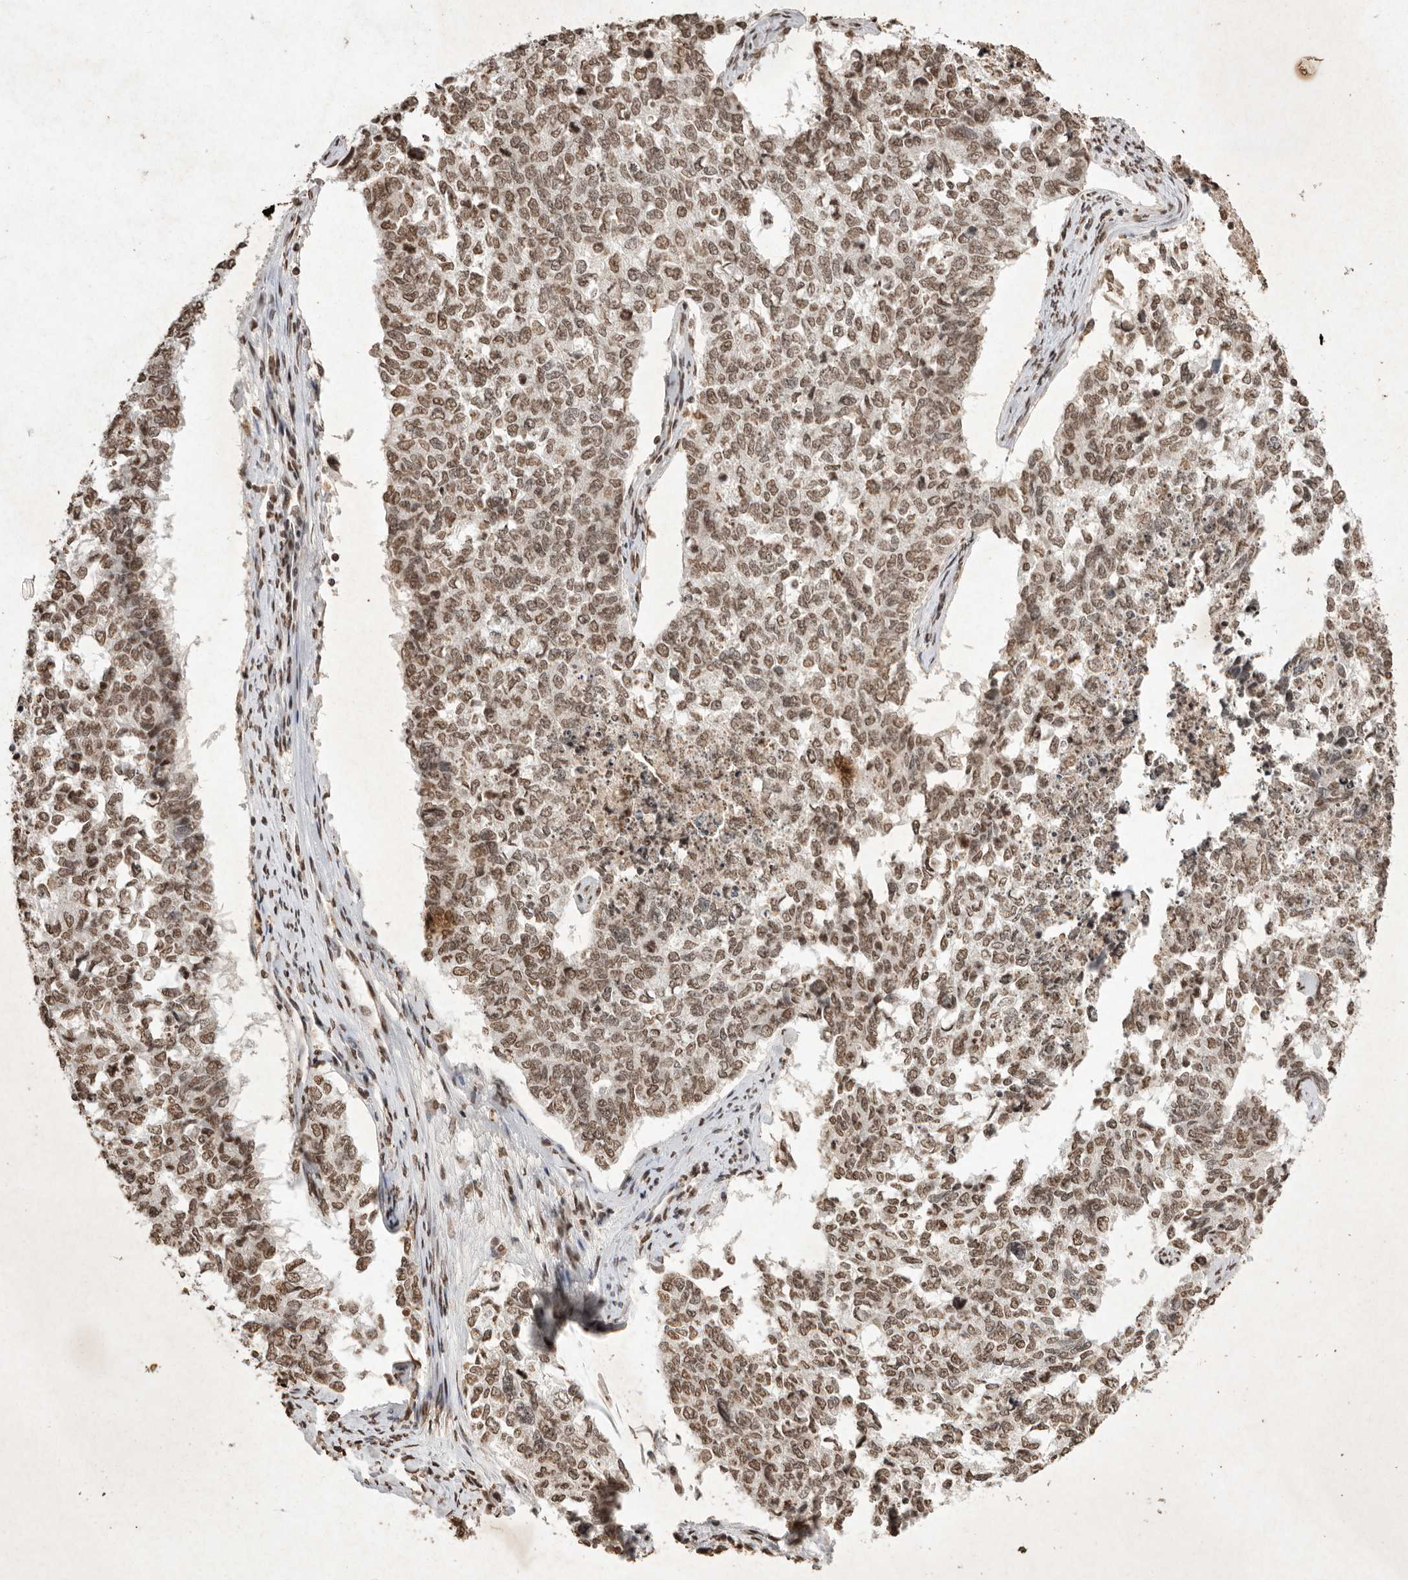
{"staining": {"intensity": "moderate", "quantity": ">75%", "location": "nuclear"}, "tissue": "cervical cancer", "cell_type": "Tumor cells", "image_type": "cancer", "snomed": [{"axis": "morphology", "description": "Squamous cell carcinoma, NOS"}, {"axis": "topography", "description": "Cervix"}], "caption": "Approximately >75% of tumor cells in human squamous cell carcinoma (cervical) exhibit moderate nuclear protein expression as visualized by brown immunohistochemical staining.", "gene": "NKX3-2", "patient": {"sex": "female", "age": 63}}